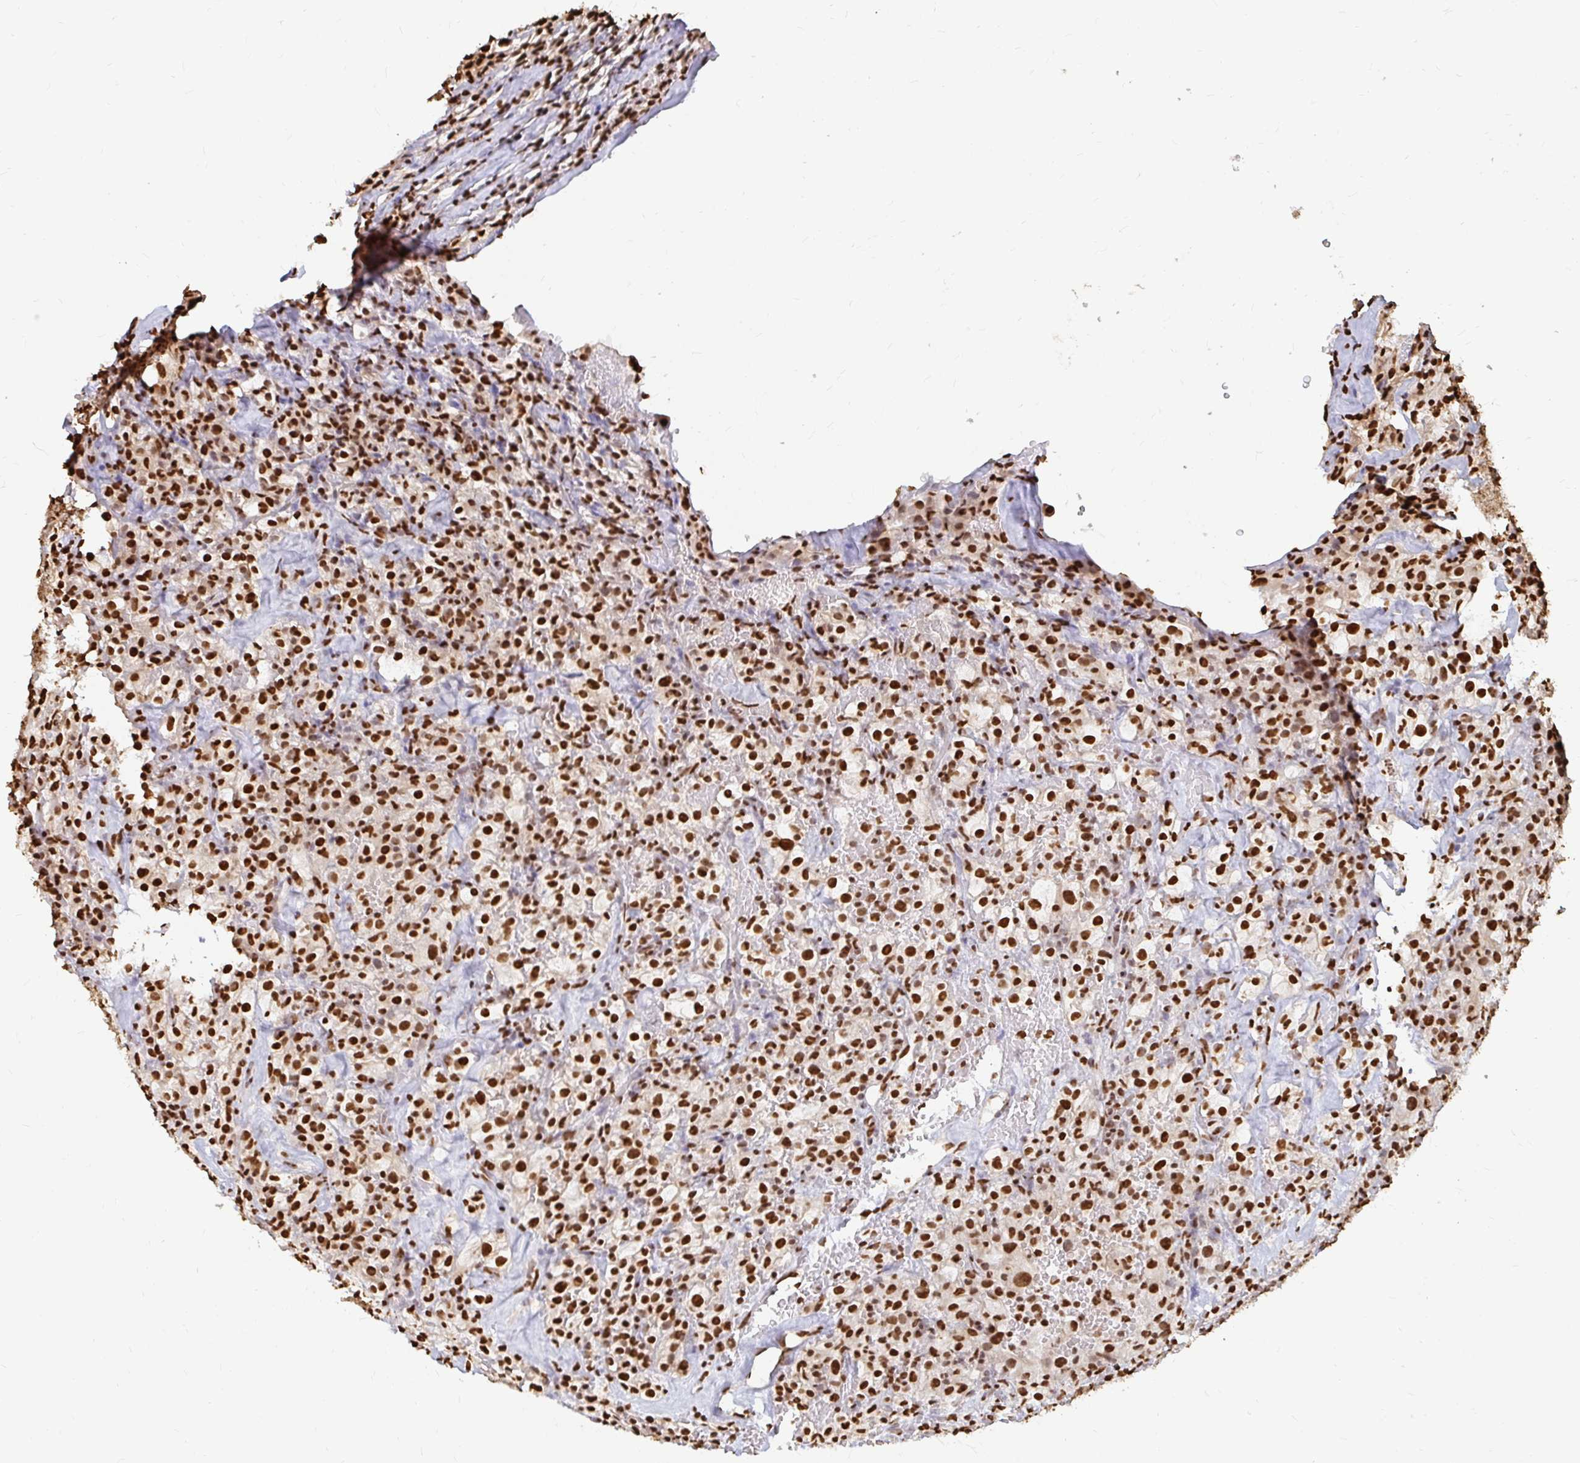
{"staining": {"intensity": "strong", "quantity": ">75%", "location": "nuclear"}, "tissue": "renal cancer", "cell_type": "Tumor cells", "image_type": "cancer", "snomed": [{"axis": "morphology", "description": "Adenocarcinoma, NOS"}, {"axis": "topography", "description": "Kidney"}], "caption": "Human renal cancer stained with a brown dye shows strong nuclear positive staining in about >75% of tumor cells.", "gene": "HNRNPU", "patient": {"sex": "female", "age": 74}}